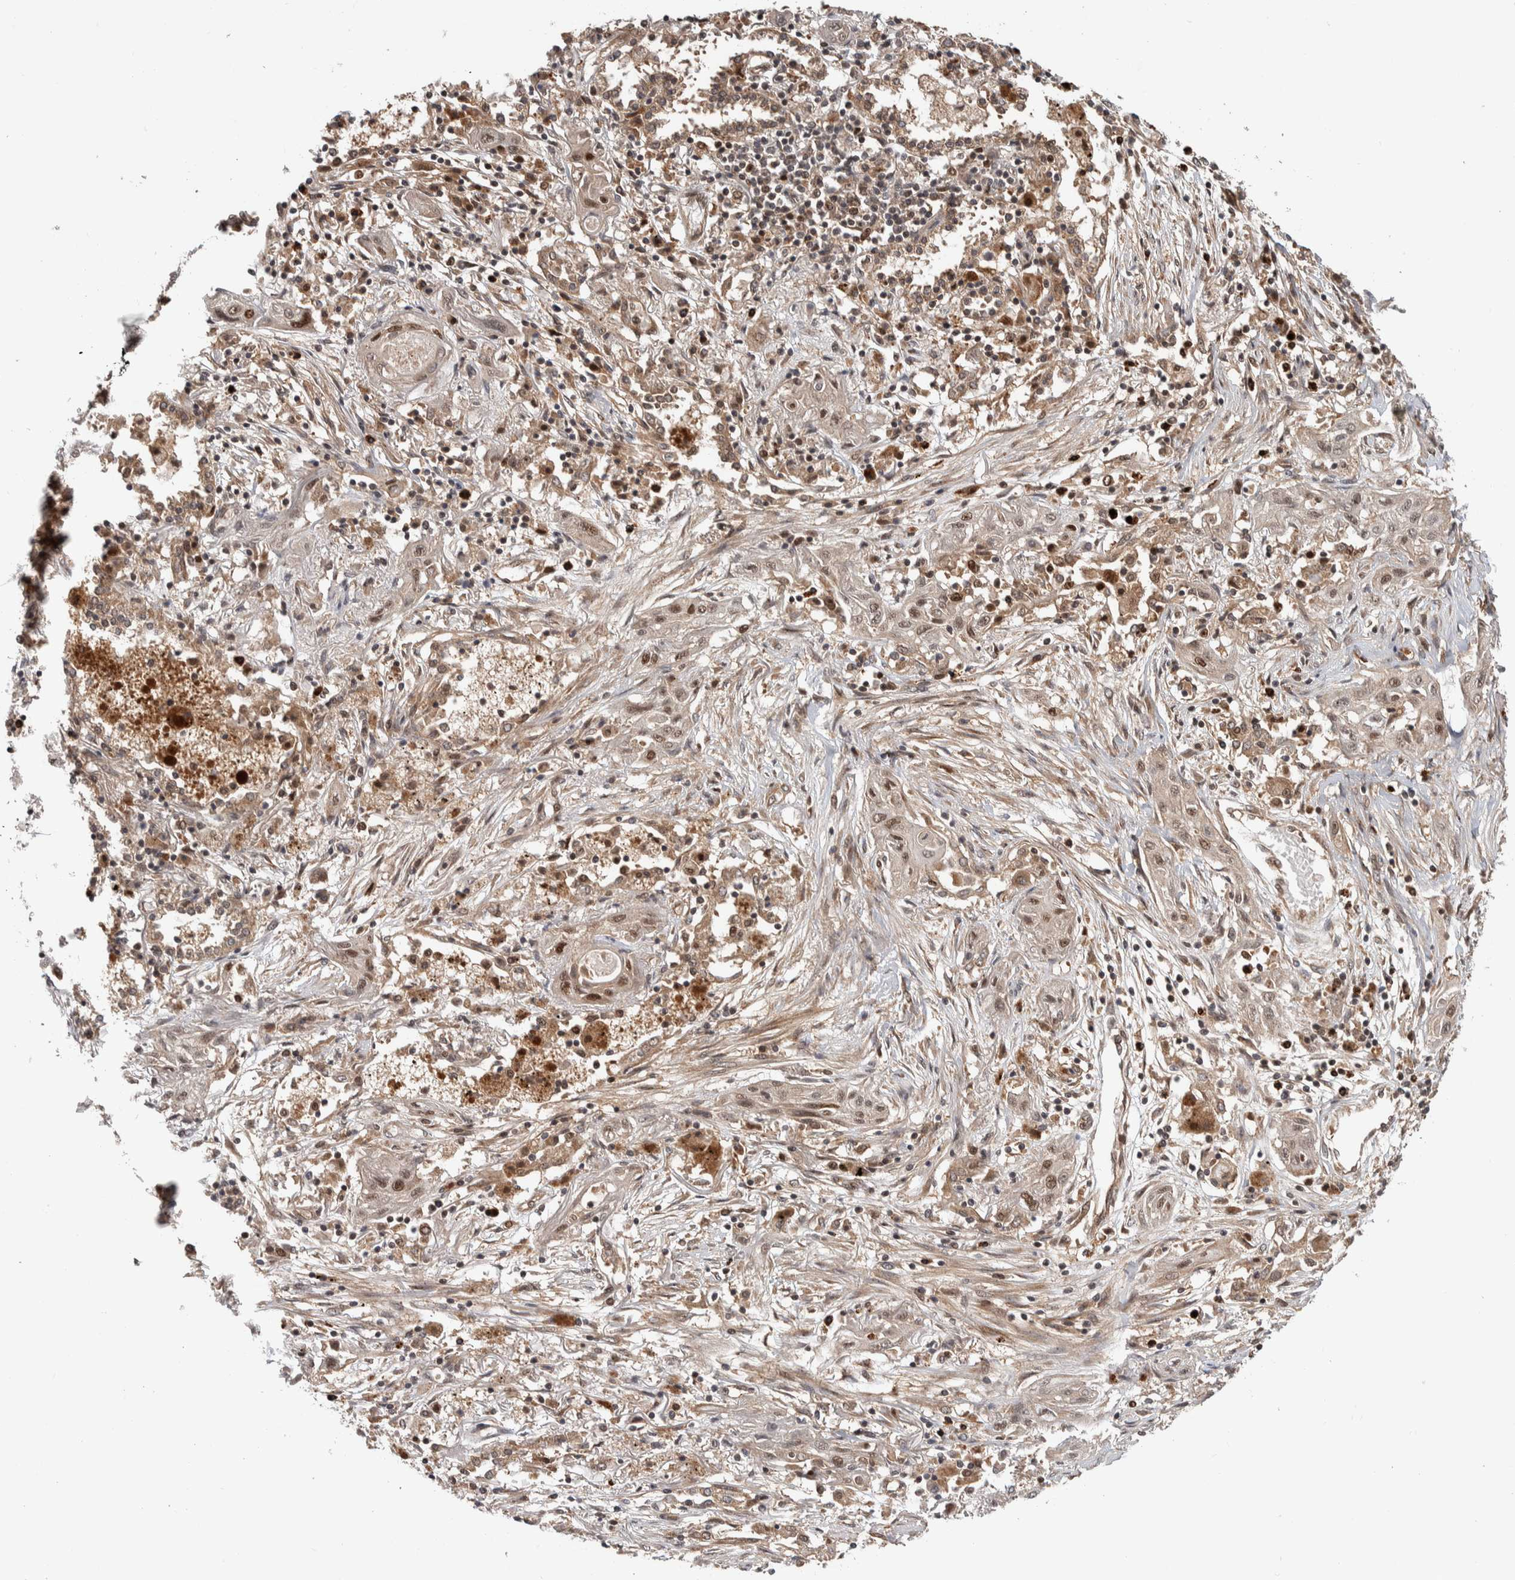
{"staining": {"intensity": "weak", "quantity": ">75%", "location": "nuclear"}, "tissue": "lung cancer", "cell_type": "Tumor cells", "image_type": "cancer", "snomed": [{"axis": "morphology", "description": "Squamous cell carcinoma, NOS"}, {"axis": "topography", "description": "Lung"}], "caption": "DAB (3,3'-diaminobenzidine) immunohistochemical staining of human lung cancer shows weak nuclear protein staining in about >75% of tumor cells. (DAB IHC with brightfield microscopy, high magnification).", "gene": "RPS6KA4", "patient": {"sex": "female", "age": 47}}